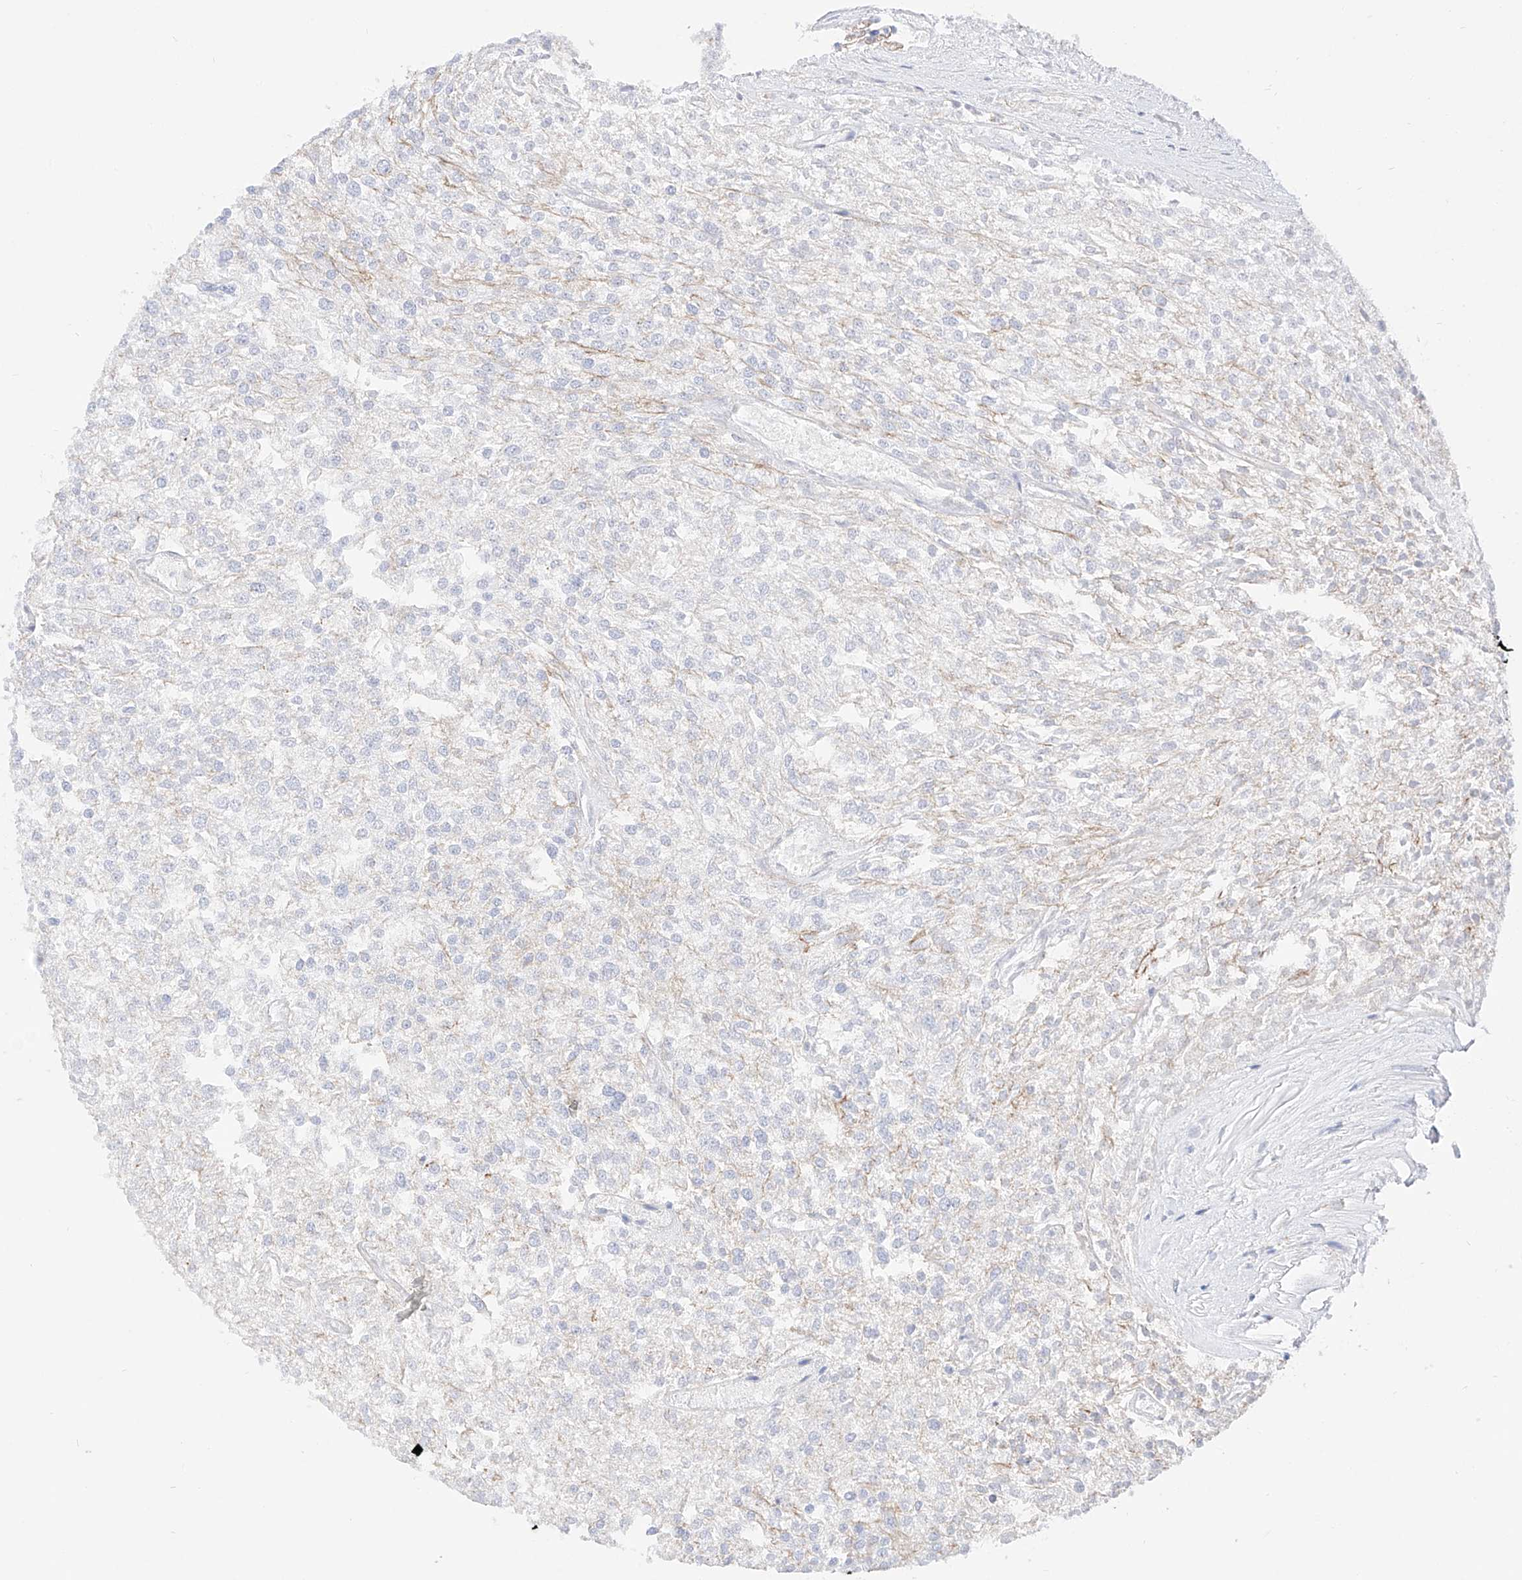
{"staining": {"intensity": "negative", "quantity": "none", "location": "none"}, "tissue": "renal cancer", "cell_type": "Tumor cells", "image_type": "cancer", "snomed": [{"axis": "morphology", "description": "Adenocarcinoma, NOS"}, {"axis": "topography", "description": "Kidney"}], "caption": "An immunohistochemistry (IHC) micrograph of renal cancer is shown. There is no staining in tumor cells of renal cancer.", "gene": "ZNF653", "patient": {"sex": "female", "age": 54}}